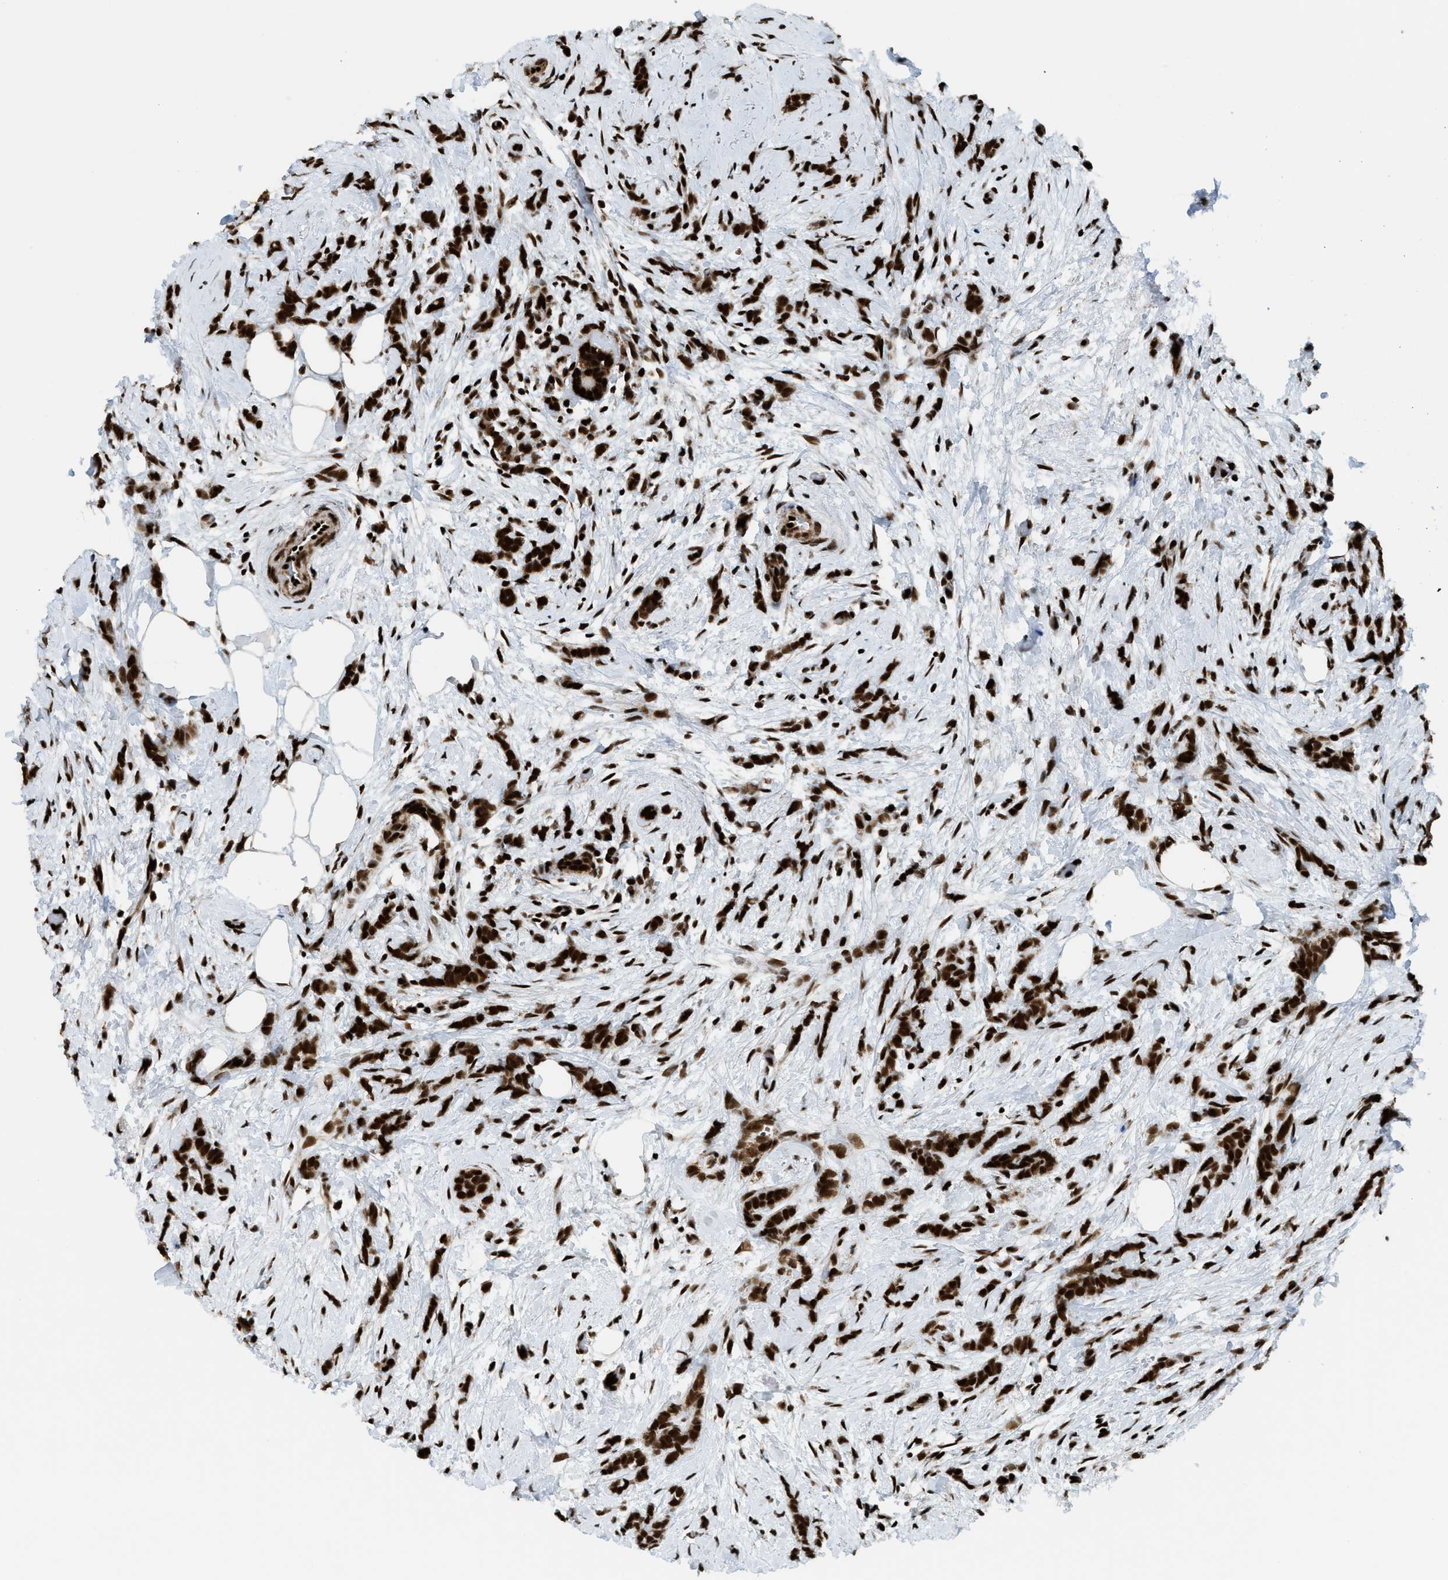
{"staining": {"intensity": "strong", "quantity": ">75%", "location": "nuclear"}, "tissue": "breast cancer", "cell_type": "Tumor cells", "image_type": "cancer", "snomed": [{"axis": "morphology", "description": "Lobular carcinoma, in situ"}, {"axis": "morphology", "description": "Lobular carcinoma"}, {"axis": "topography", "description": "Breast"}], "caption": "This photomicrograph reveals breast cancer stained with immunohistochemistry (IHC) to label a protein in brown. The nuclear of tumor cells show strong positivity for the protein. Nuclei are counter-stained blue.", "gene": "GABPB1", "patient": {"sex": "female", "age": 41}}